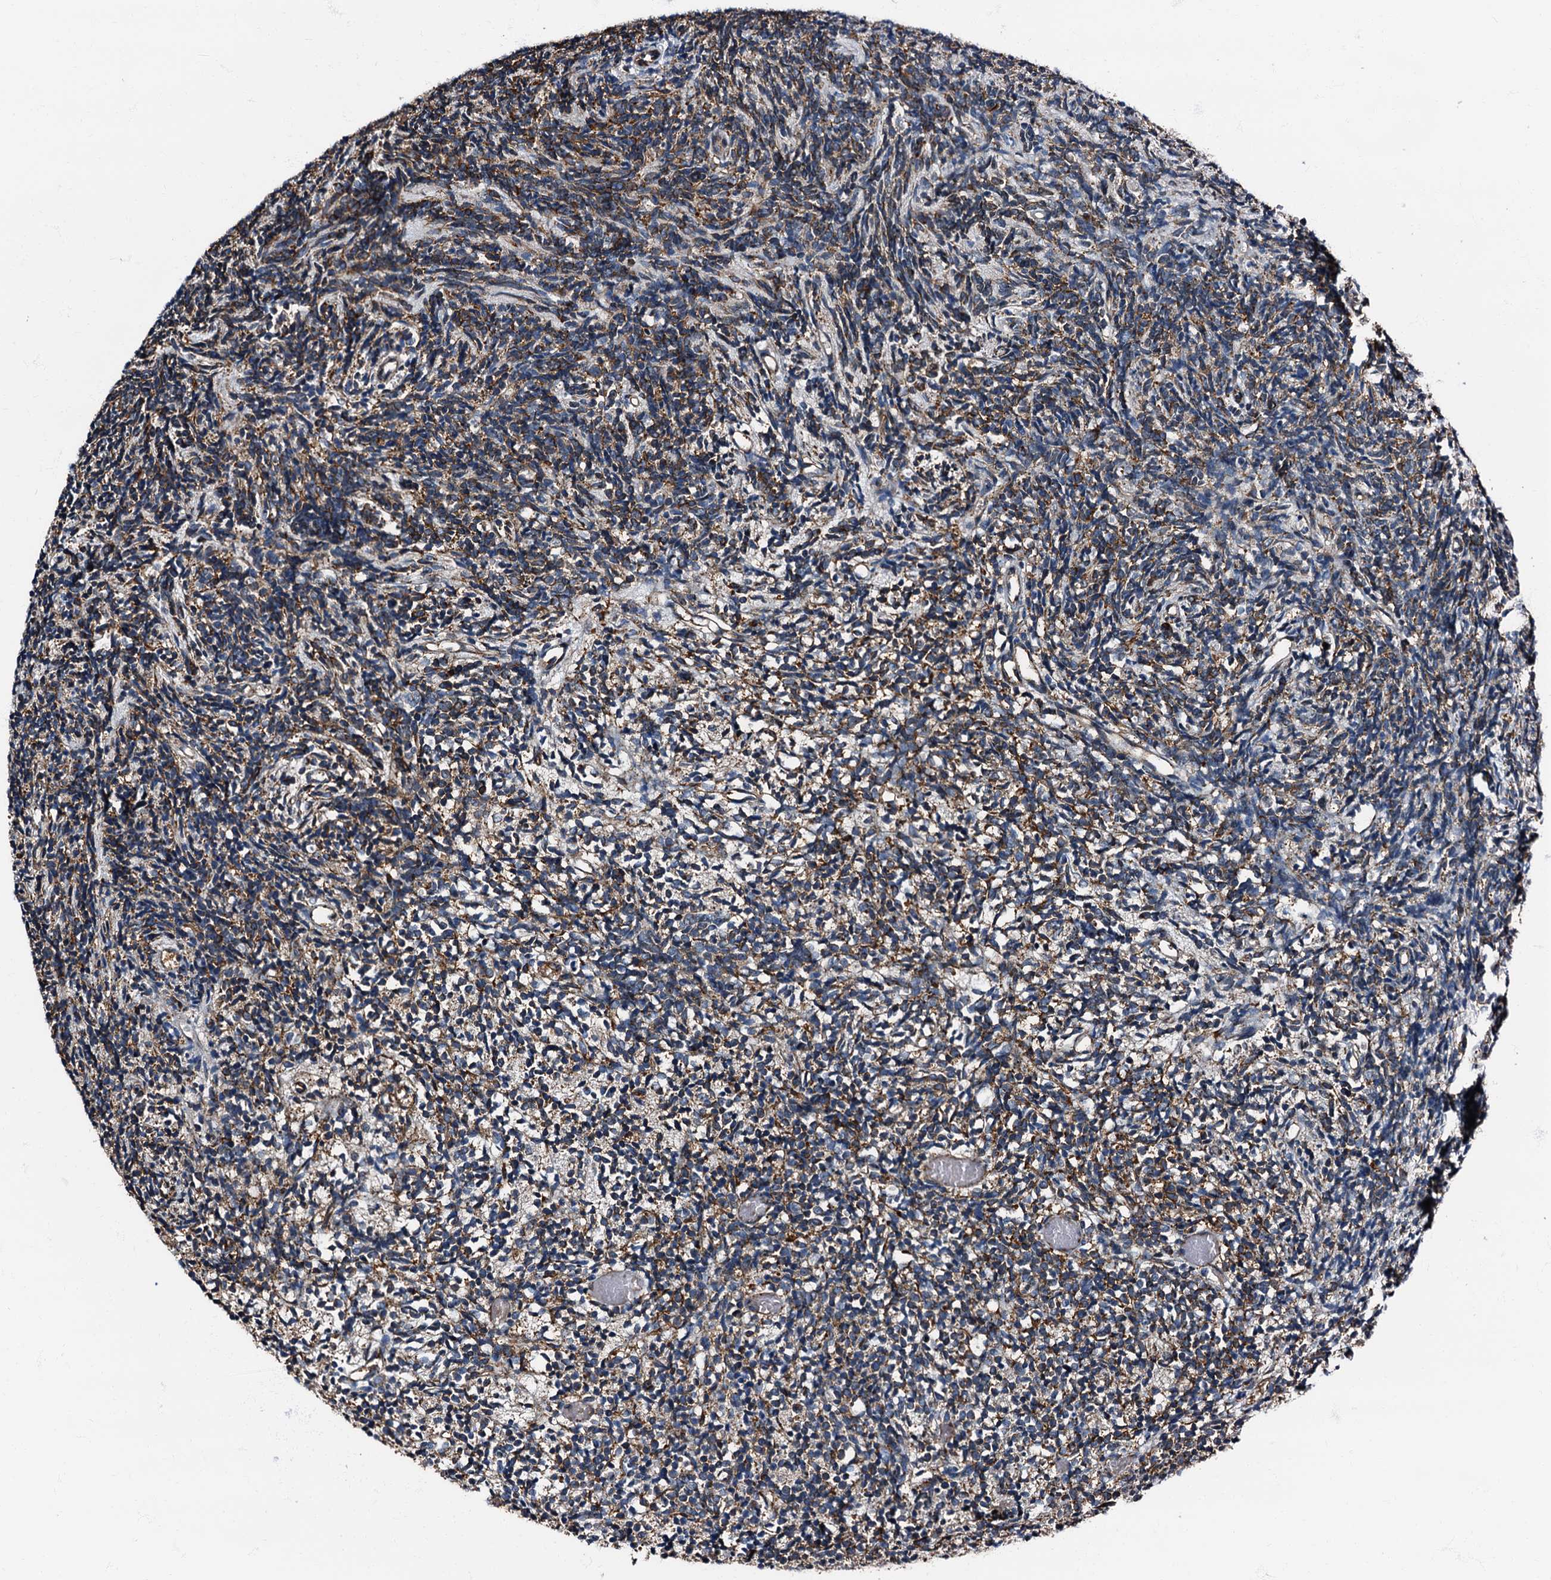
{"staining": {"intensity": "moderate", "quantity": "25%-75%", "location": "cytoplasmic/membranous"}, "tissue": "glioma", "cell_type": "Tumor cells", "image_type": "cancer", "snomed": [{"axis": "morphology", "description": "Glioma, malignant, Low grade"}, {"axis": "topography", "description": "Brain"}], "caption": "Immunohistochemical staining of human glioma shows medium levels of moderate cytoplasmic/membranous protein staining in approximately 25%-75% of tumor cells.", "gene": "ATP2C1", "patient": {"sex": "female", "age": 1}}